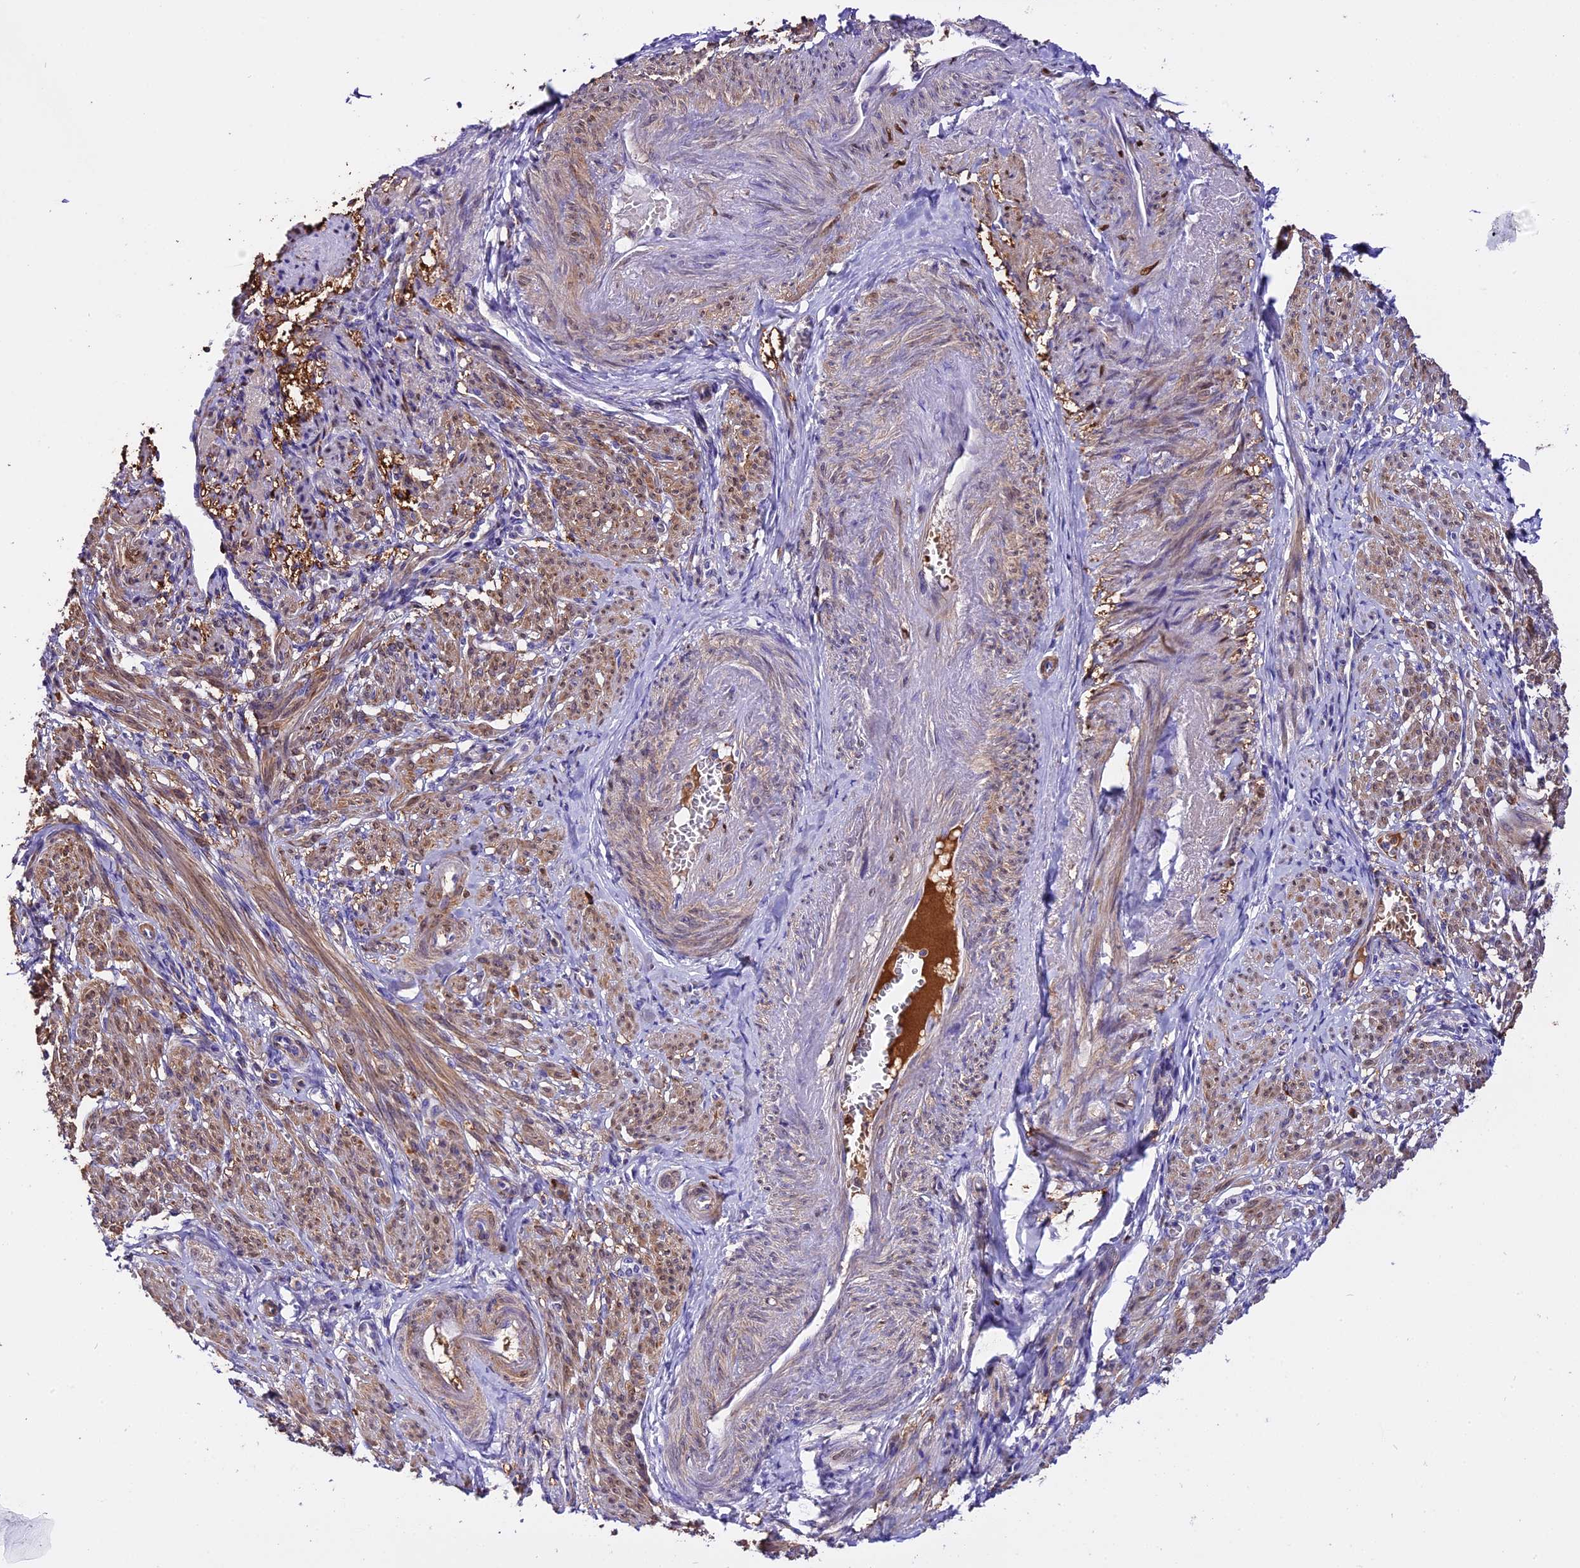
{"staining": {"intensity": "moderate", "quantity": "25%-75%", "location": "cytoplasmic/membranous"}, "tissue": "smooth muscle", "cell_type": "Smooth muscle cells", "image_type": "normal", "snomed": [{"axis": "morphology", "description": "Normal tissue, NOS"}, {"axis": "topography", "description": "Smooth muscle"}], "caption": "IHC (DAB) staining of unremarkable human smooth muscle shows moderate cytoplasmic/membranous protein positivity in approximately 25%-75% of smooth muscle cells.", "gene": "MAP3K7CL", "patient": {"sex": "female", "age": 39}}